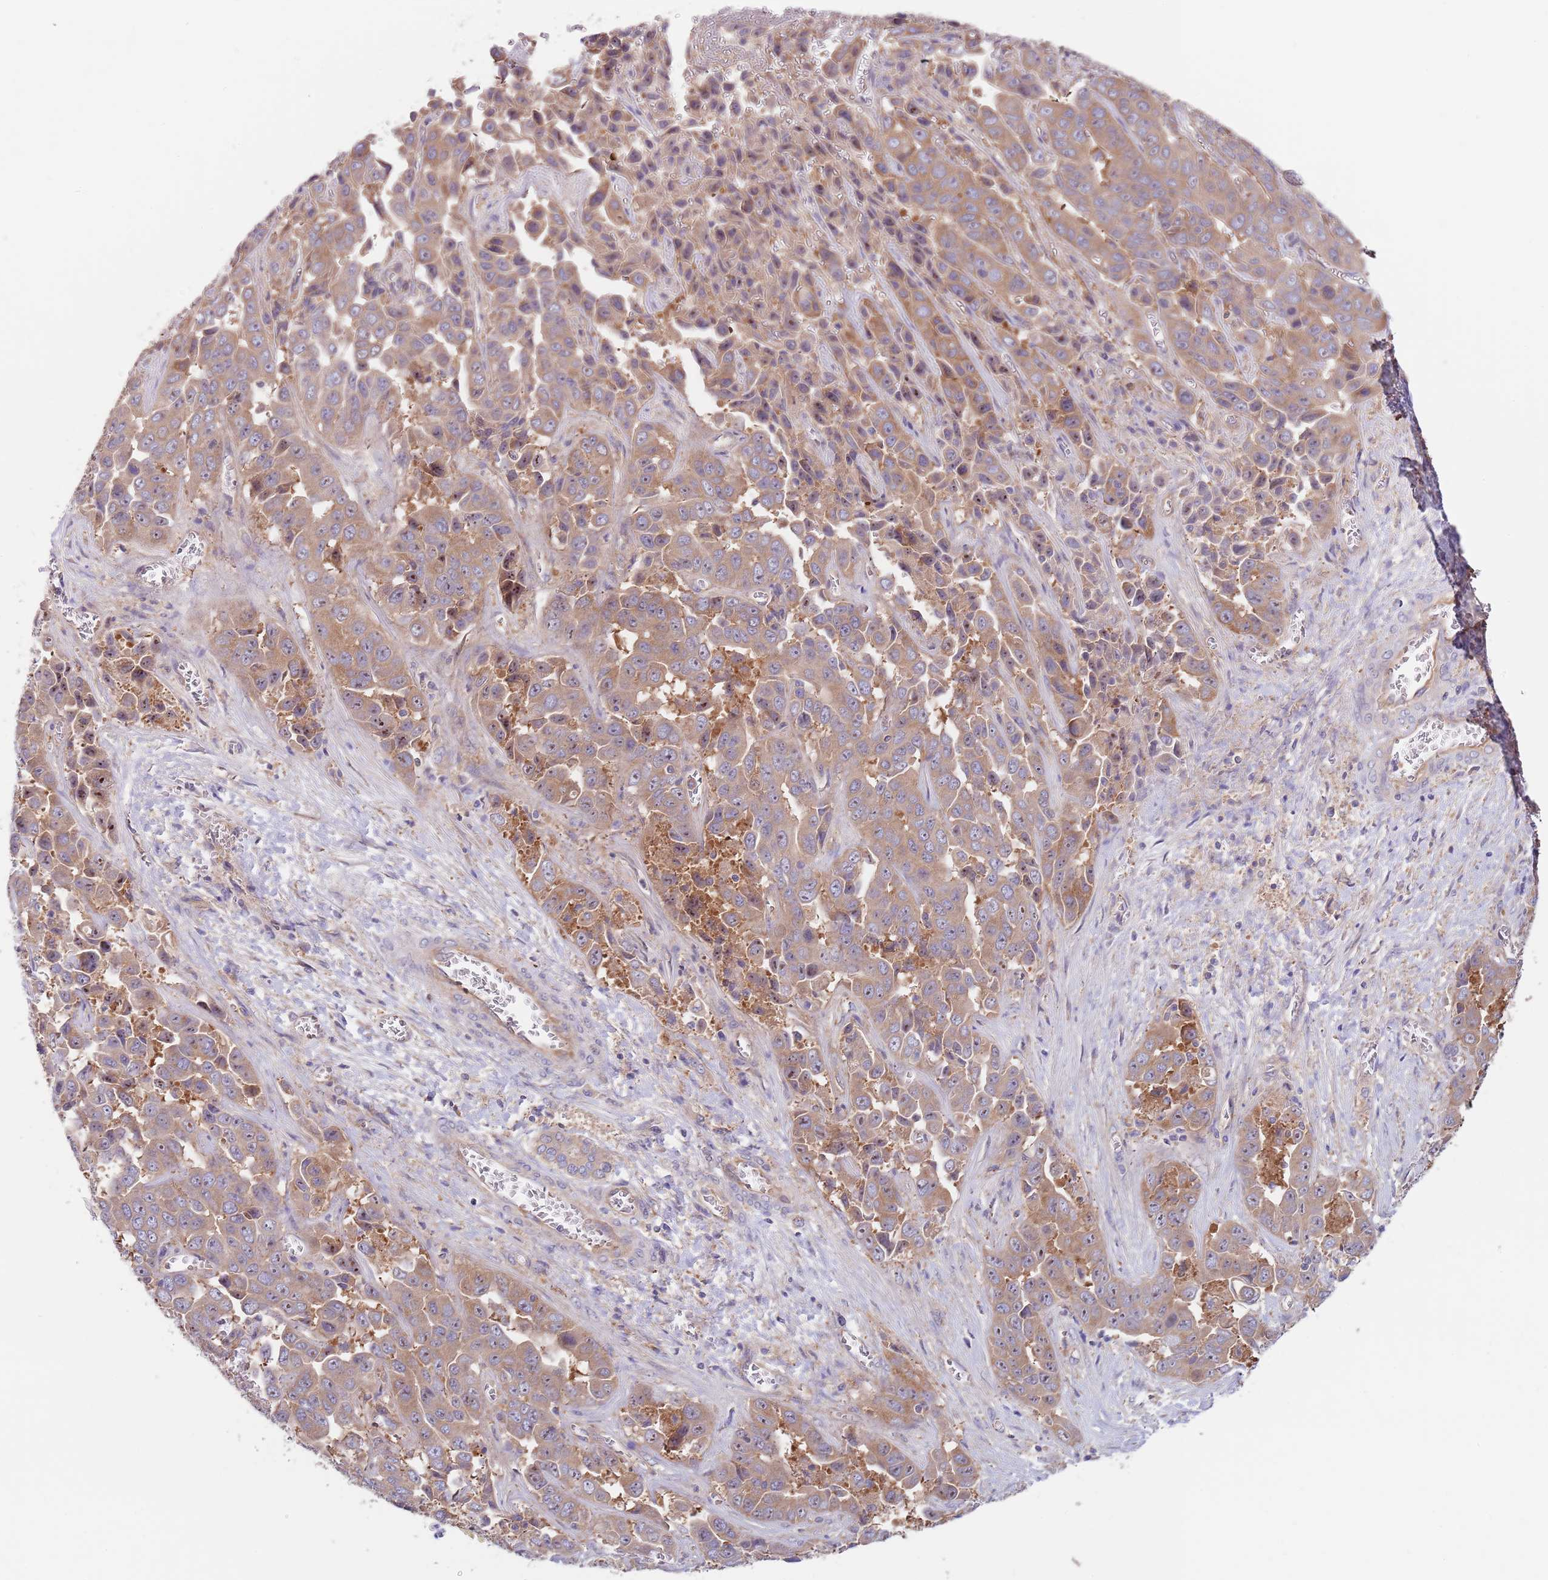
{"staining": {"intensity": "moderate", "quantity": ">75%", "location": "cytoplasmic/membranous"}, "tissue": "liver cancer", "cell_type": "Tumor cells", "image_type": "cancer", "snomed": [{"axis": "morphology", "description": "Cholangiocarcinoma"}, {"axis": "topography", "description": "Liver"}], "caption": "IHC micrograph of liver cancer (cholangiocarcinoma) stained for a protein (brown), which reveals medium levels of moderate cytoplasmic/membranous expression in about >75% of tumor cells.", "gene": "EIF3F", "patient": {"sex": "female", "age": 52}}